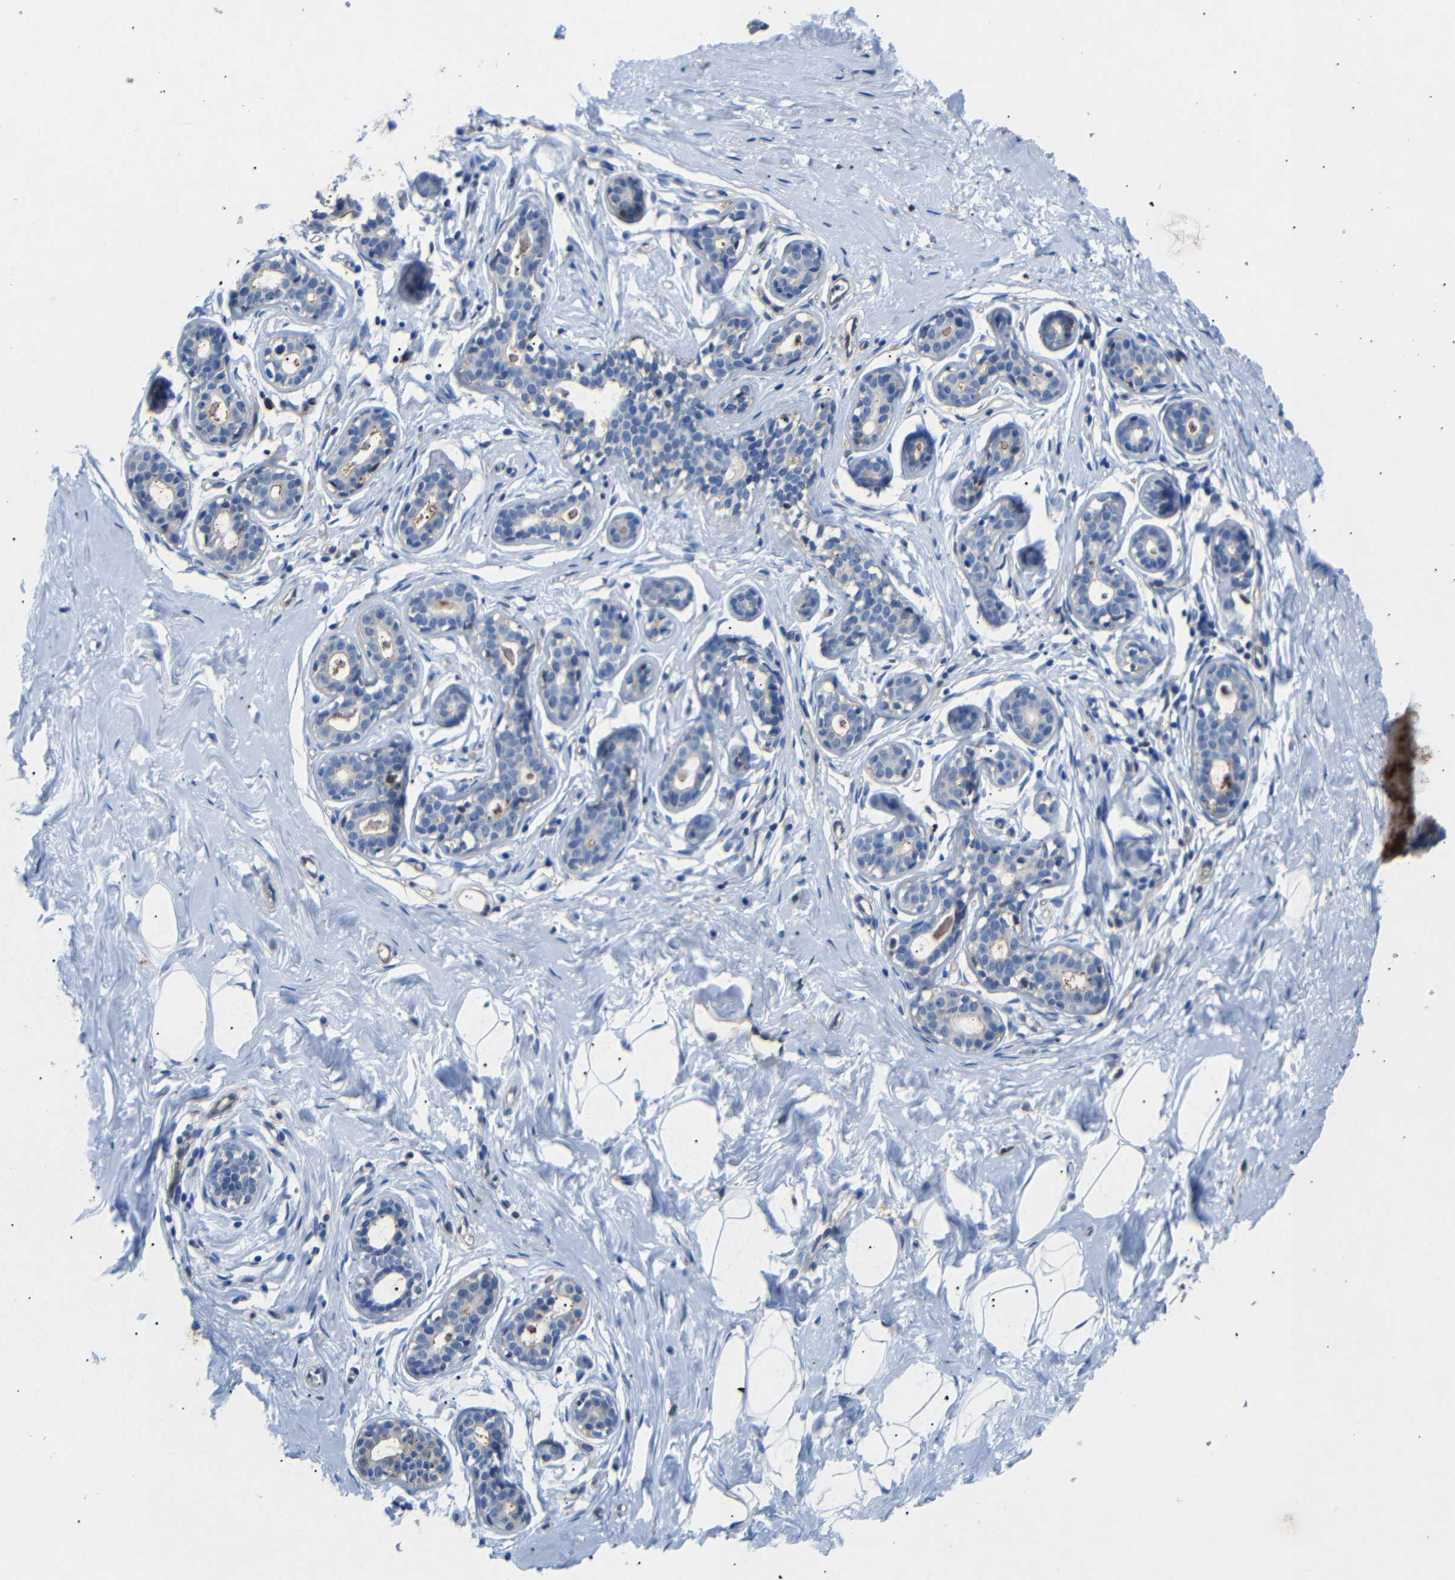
{"staining": {"intensity": "negative", "quantity": "none", "location": "none"}, "tissue": "breast", "cell_type": "Adipocytes", "image_type": "normal", "snomed": [{"axis": "morphology", "description": "Normal tissue, NOS"}, {"axis": "topography", "description": "Breast"}], "caption": "A high-resolution micrograph shows immunohistochemistry staining of normal breast, which exhibits no significant positivity in adipocytes.", "gene": "SDCBP", "patient": {"sex": "female", "age": 23}}